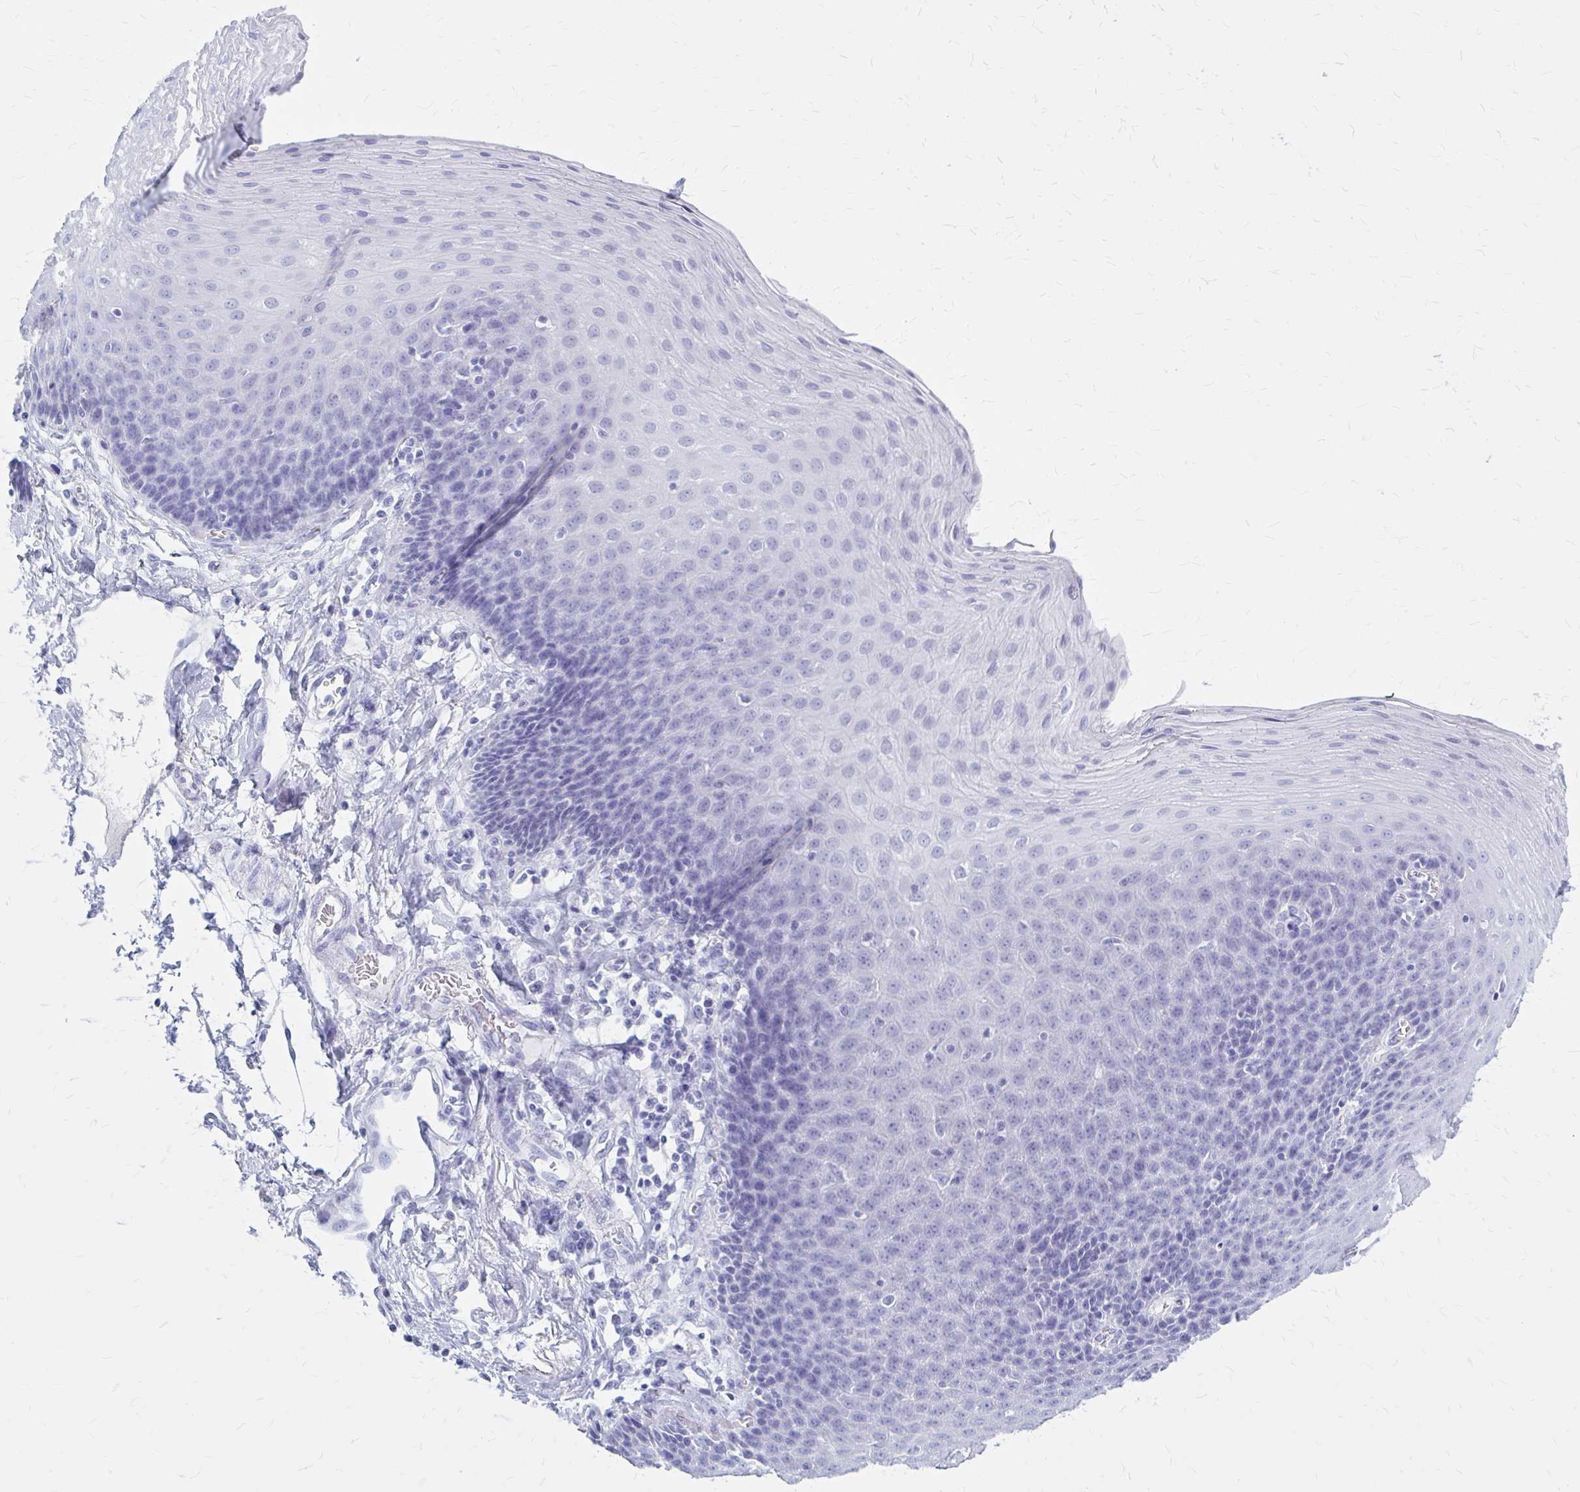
{"staining": {"intensity": "negative", "quantity": "none", "location": "none"}, "tissue": "esophagus", "cell_type": "Squamous epithelial cells", "image_type": "normal", "snomed": [{"axis": "morphology", "description": "Normal tissue, NOS"}, {"axis": "topography", "description": "Esophagus"}], "caption": "Squamous epithelial cells show no significant protein staining in normal esophagus. (DAB immunohistochemistry (IHC), high magnification).", "gene": "KLHDC7A", "patient": {"sex": "female", "age": 81}}